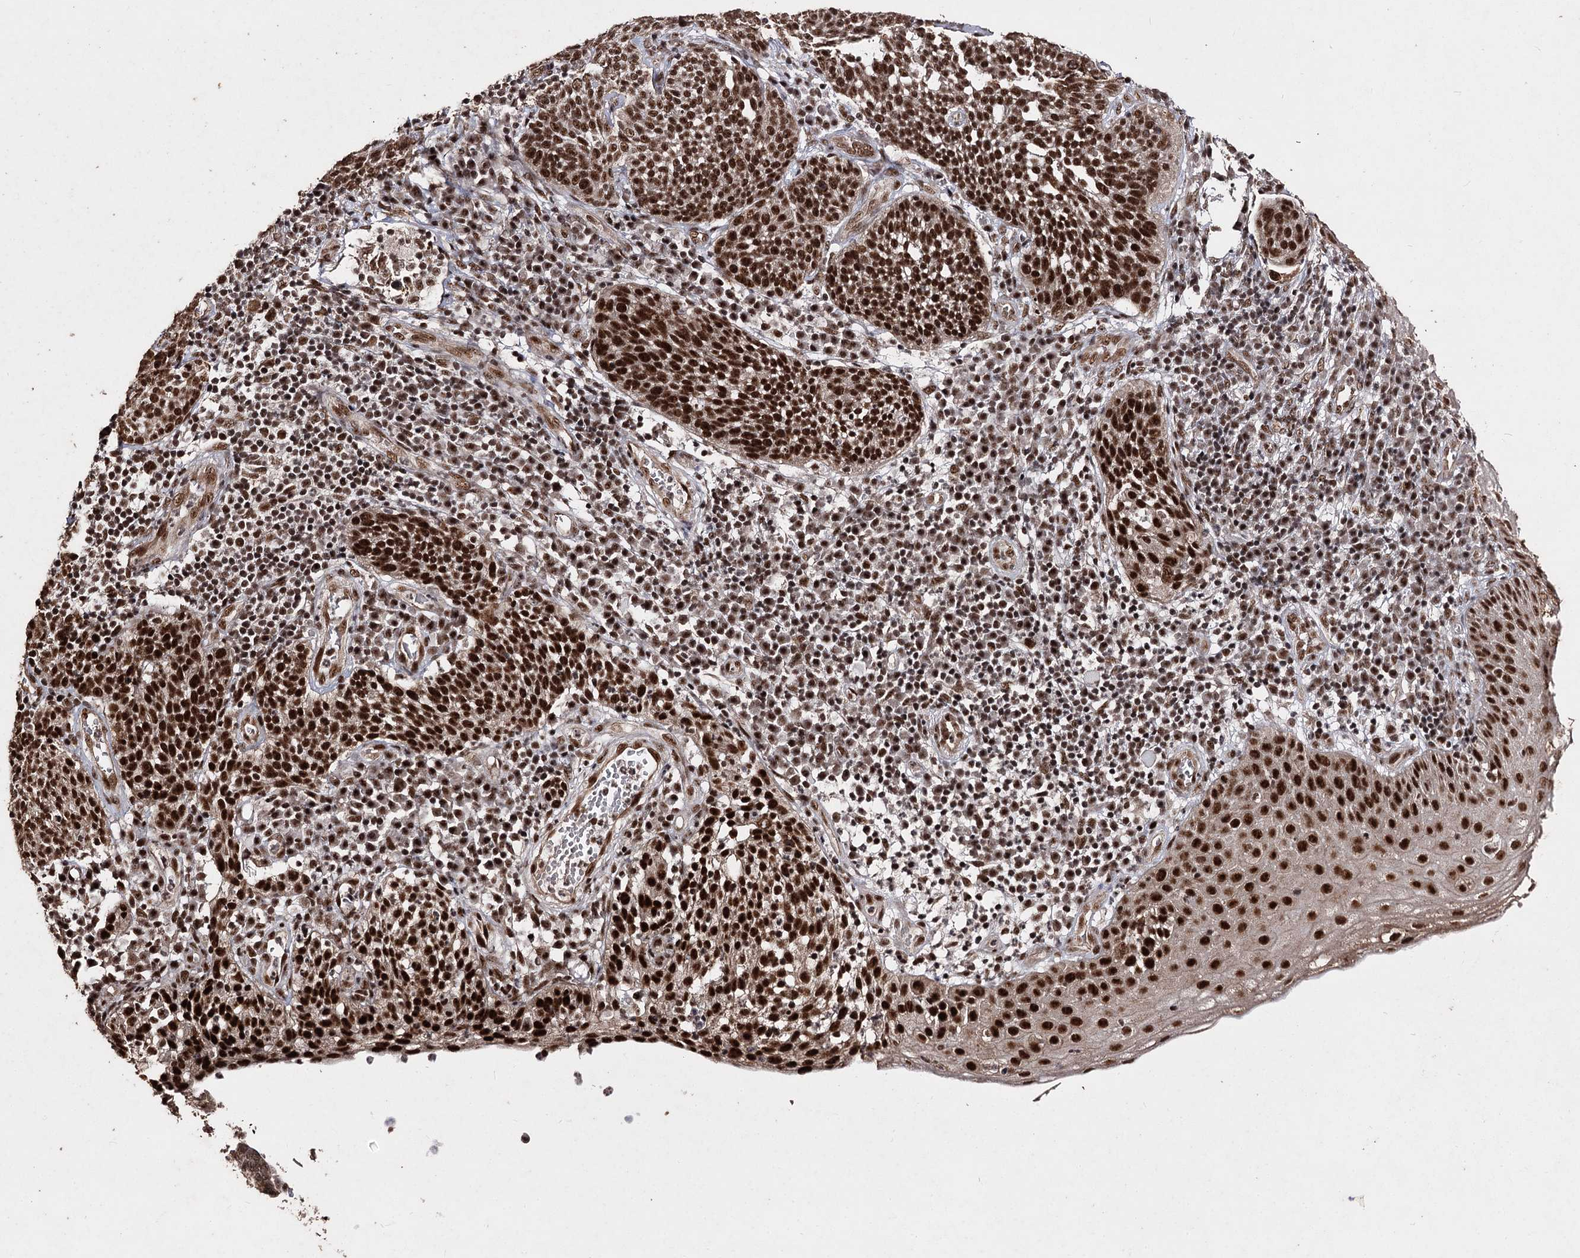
{"staining": {"intensity": "strong", "quantity": ">75%", "location": "nuclear"}, "tissue": "cervical cancer", "cell_type": "Tumor cells", "image_type": "cancer", "snomed": [{"axis": "morphology", "description": "Squamous cell carcinoma, NOS"}, {"axis": "topography", "description": "Cervix"}], "caption": "Human cervical squamous cell carcinoma stained with a brown dye shows strong nuclear positive expression in approximately >75% of tumor cells.", "gene": "U2SURP", "patient": {"sex": "female", "age": 34}}